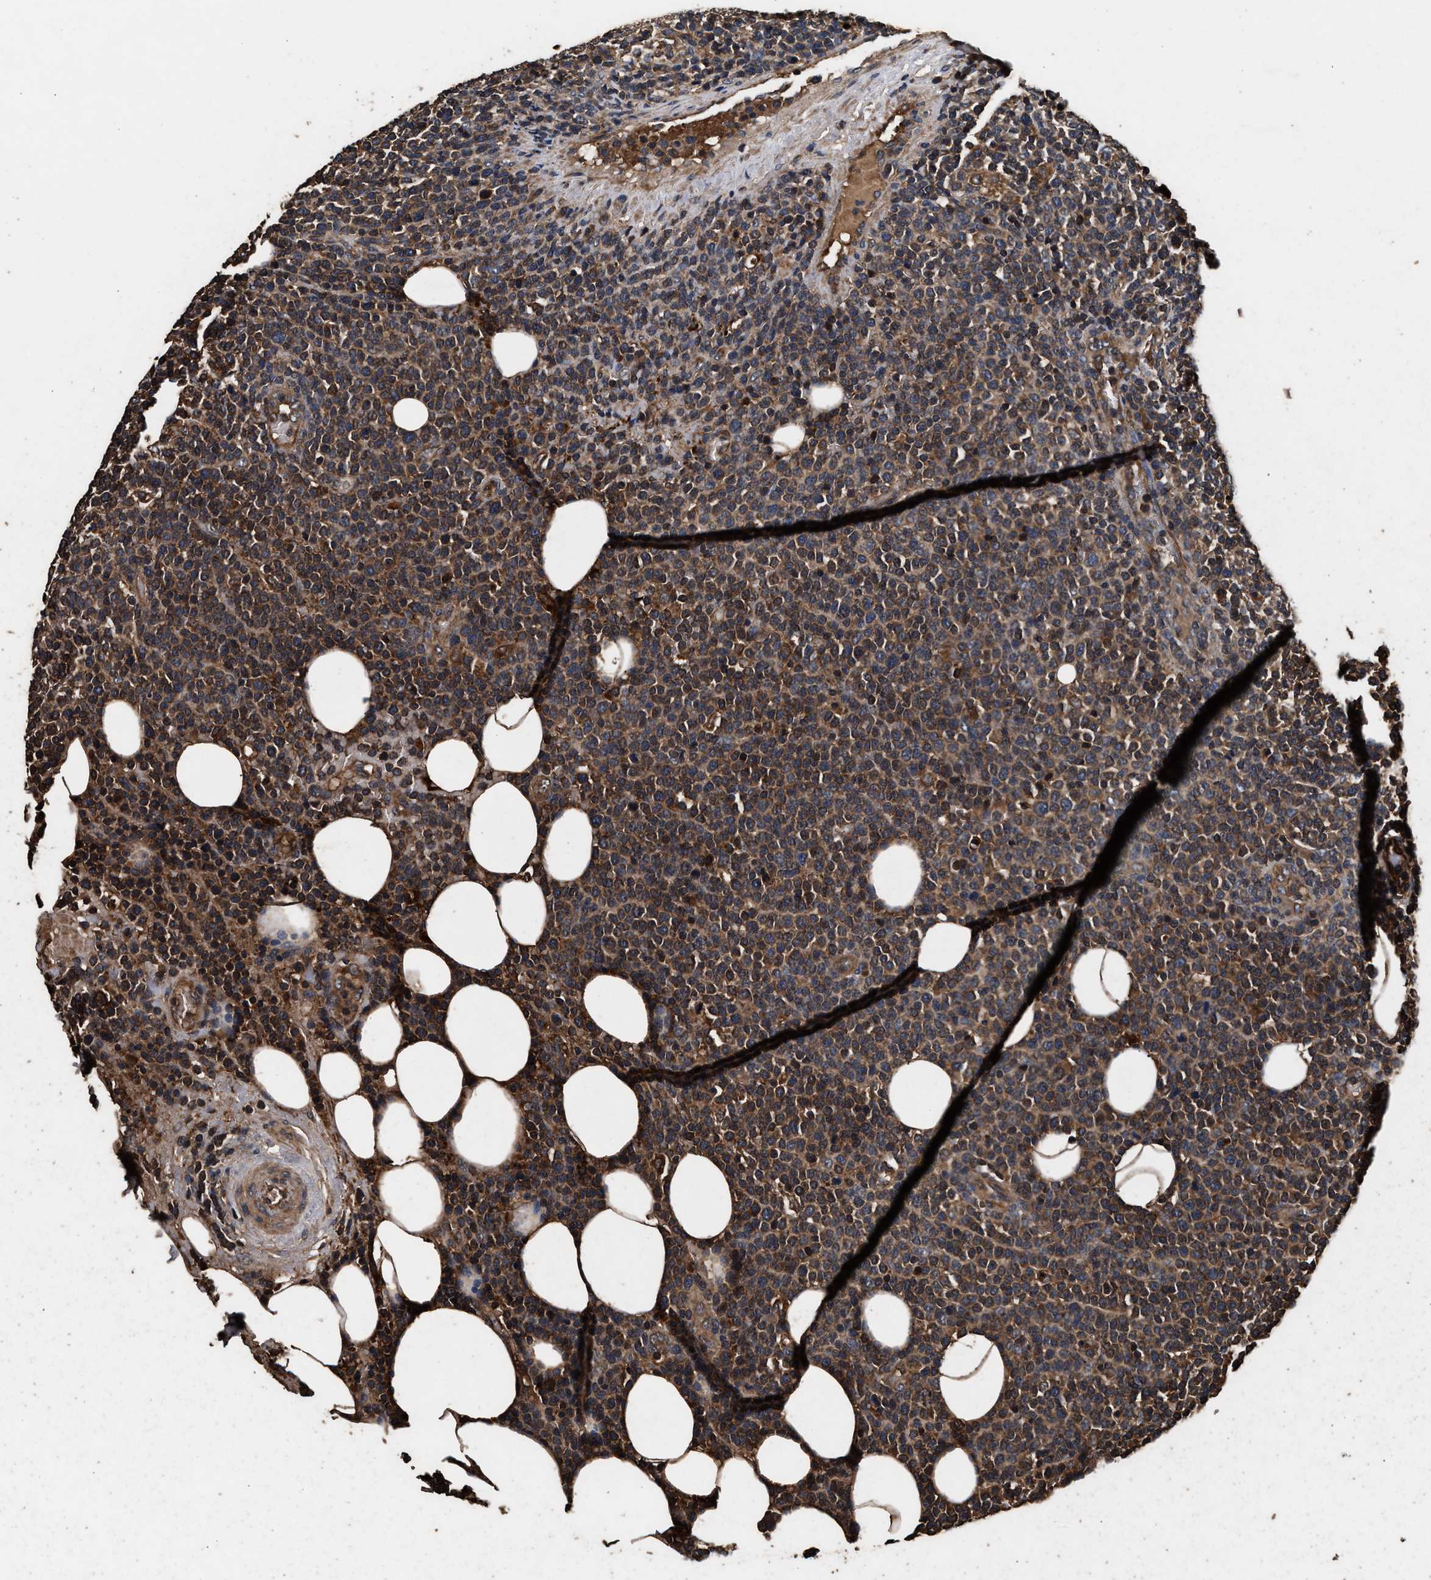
{"staining": {"intensity": "moderate", "quantity": ">75%", "location": "cytoplasmic/membranous"}, "tissue": "lymphoma", "cell_type": "Tumor cells", "image_type": "cancer", "snomed": [{"axis": "morphology", "description": "Malignant lymphoma, non-Hodgkin's type, High grade"}, {"axis": "topography", "description": "Lymph node"}], "caption": "This is a photomicrograph of immunohistochemistry (IHC) staining of malignant lymphoma, non-Hodgkin's type (high-grade), which shows moderate staining in the cytoplasmic/membranous of tumor cells.", "gene": "KYAT1", "patient": {"sex": "male", "age": 61}}